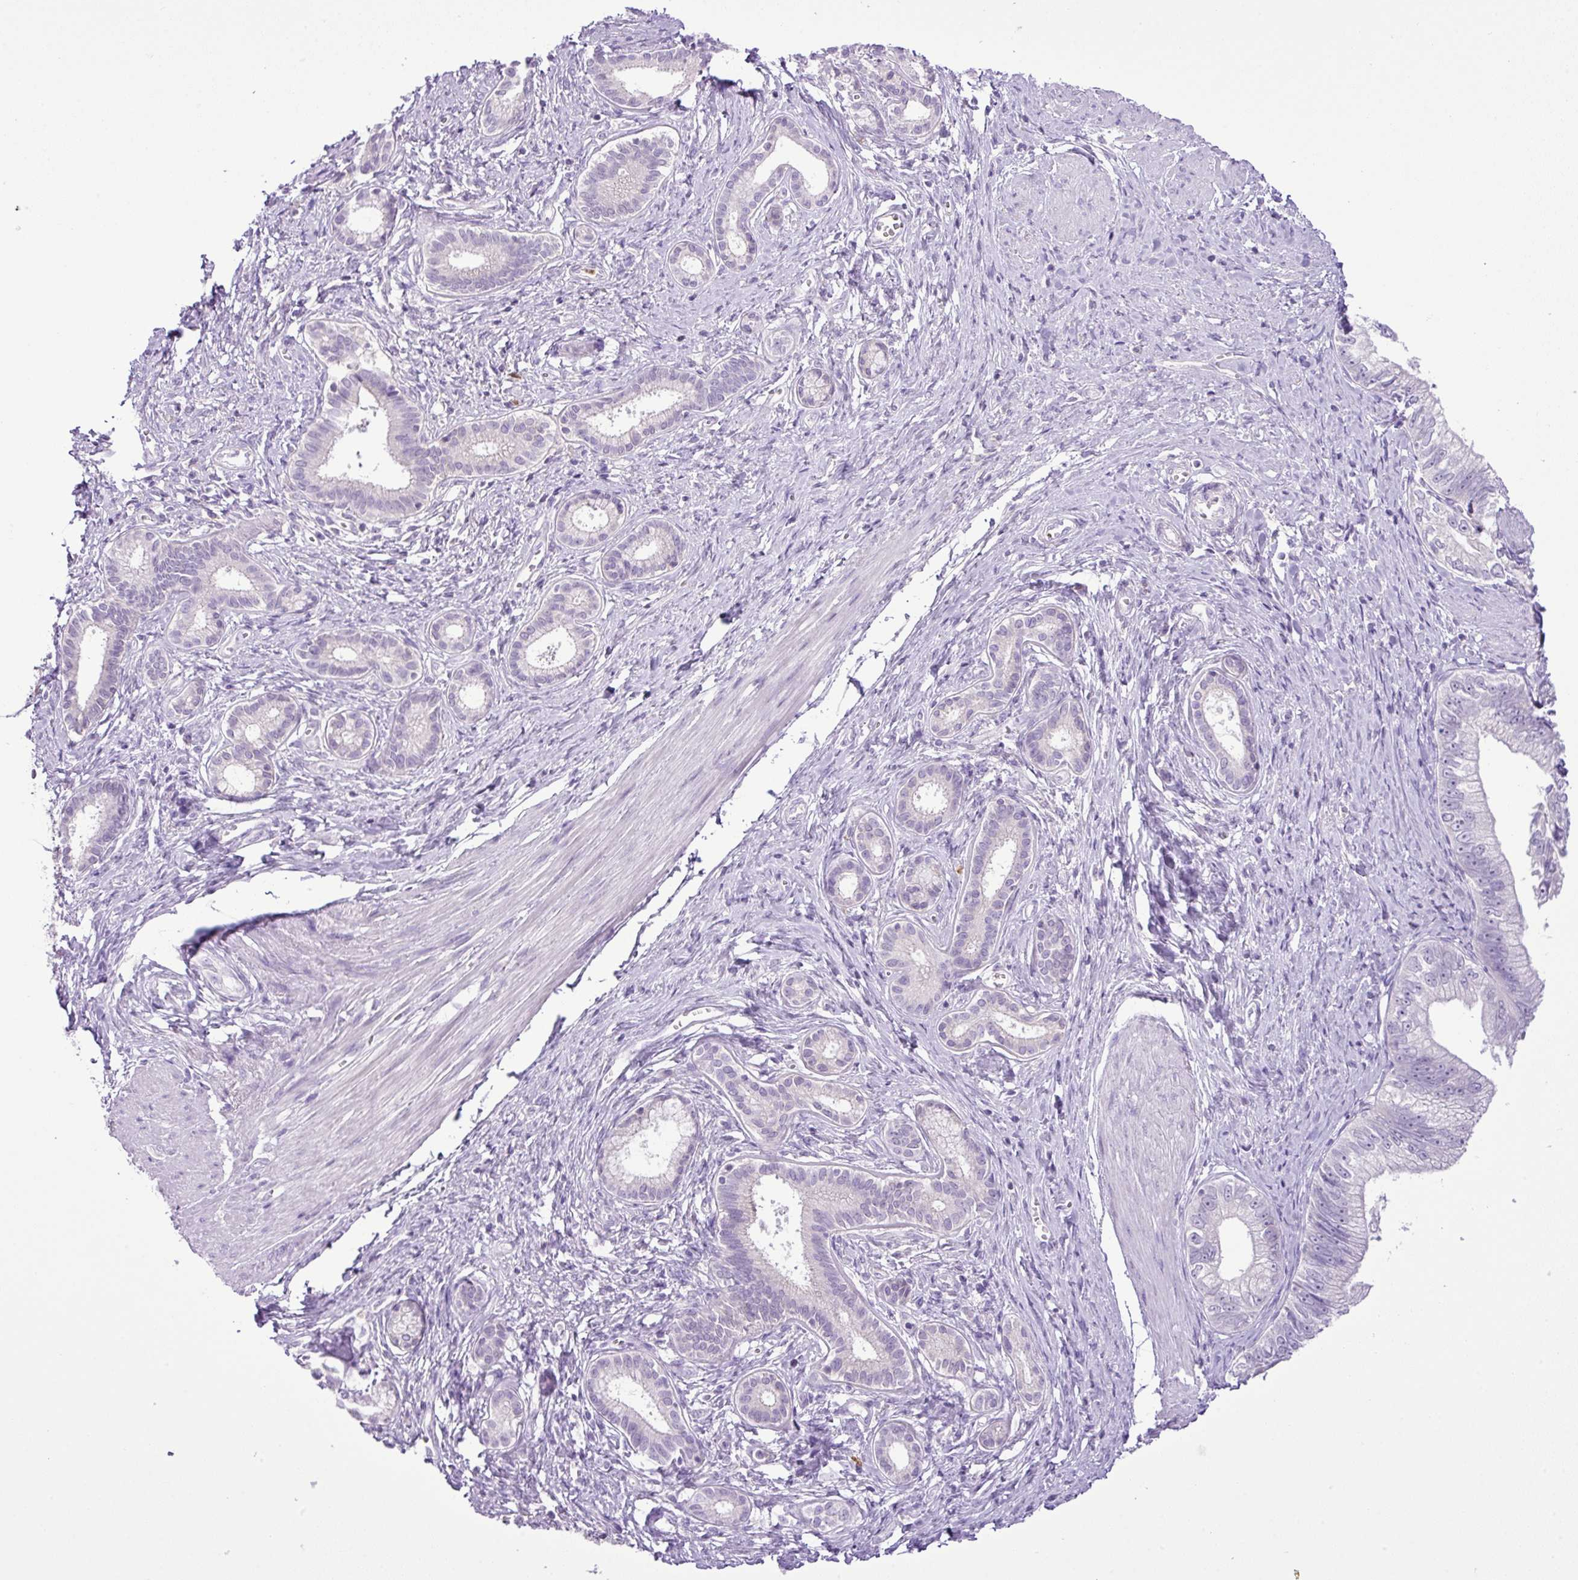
{"staining": {"intensity": "negative", "quantity": "none", "location": "none"}, "tissue": "pancreatic cancer", "cell_type": "Tumor cells", "image_type": "cancer", "snomed": [{"axis": "morphology", "description": "Adenocarcinoma, NOS"}, {"axis": "topography", "description": "Pancreas"}], "caption": "The histopathology image reveals no significant staining in tumor cells of pancreatic cancer (adenocarcinoma).", "gene": "HTR3E", "patient": {"sex": "male", "age": 70}}